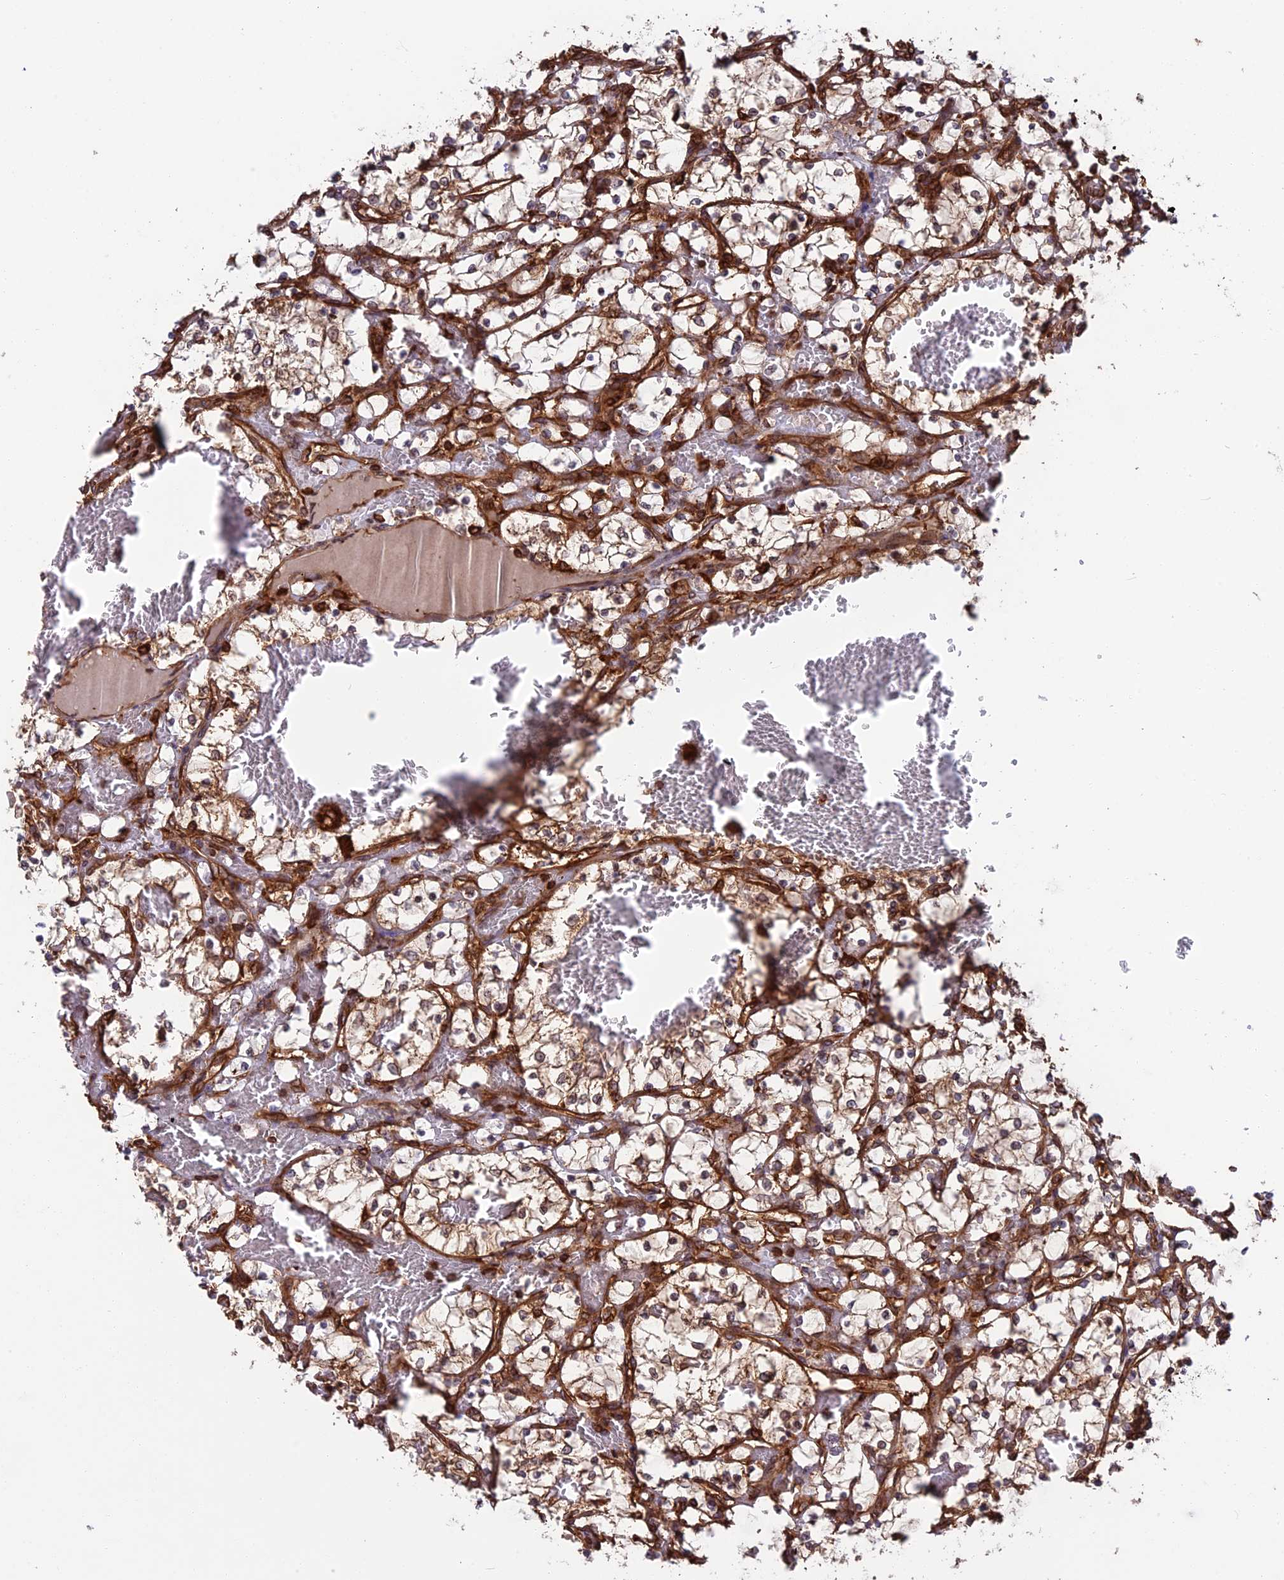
{"staining": {"intensity": "strong", "quantity": "25%-75%", "location": "cytoplasmic/membranous"}, "tissue": "renal cancer", "cell_type": "Tumor cells", "image_type": "cancer", "snomed": [{"axis": "morphology", "description": "Adenocarcinoma, NOS"}, {"axis": "topography", "description": "Kidney"}], "caption": "A micrograph of renal cancer stained for a protein reveals strong cytoplasmic/membranous brown staining in tumor cells.", "gene": "WDR1", "patient": {"sex": "female", "age": 69}}